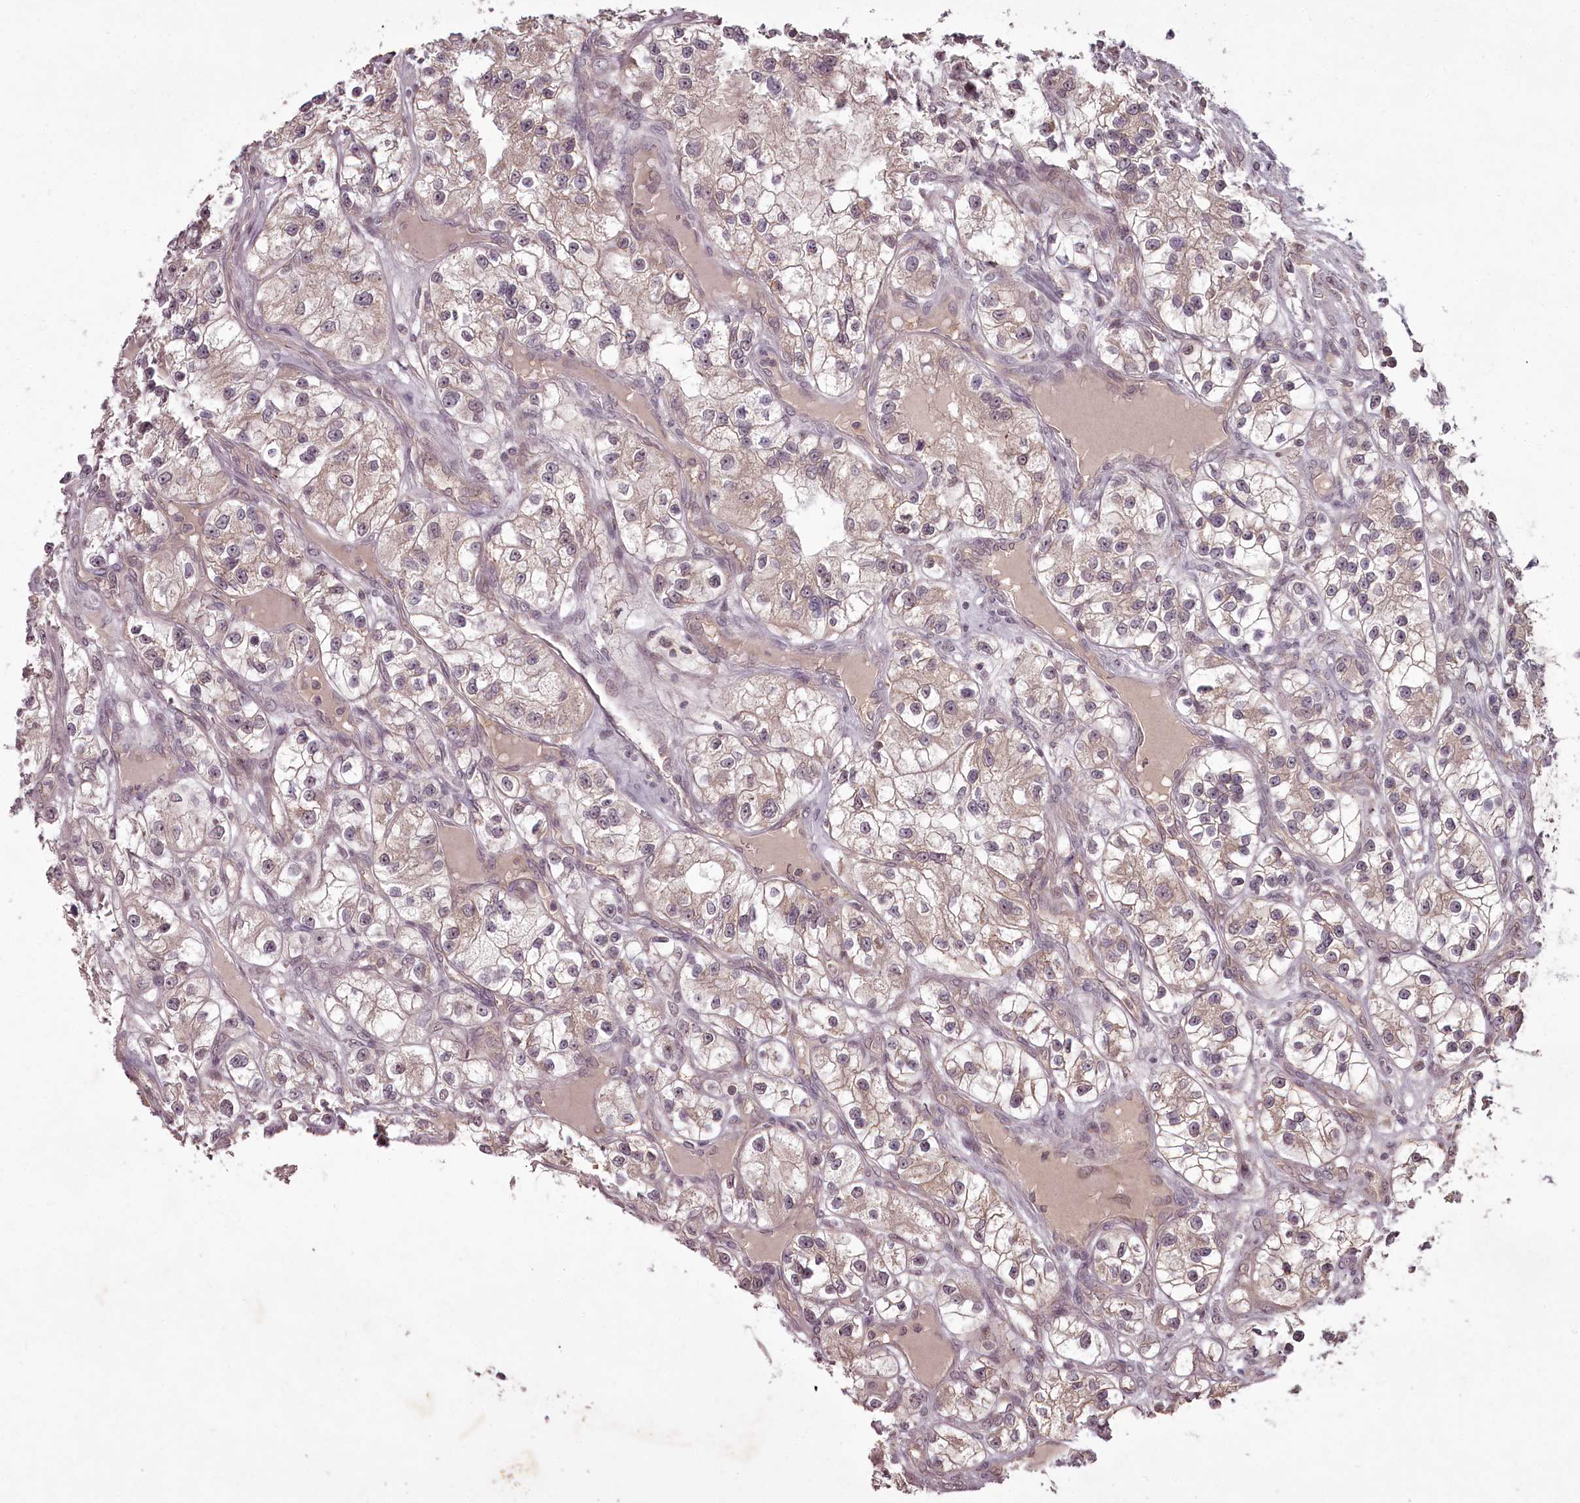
{"staining": {"intensity": "weak", "quantity": "<25%", "location": "cytoplasmic/membranous"}, "tissue": "renal cancer", "cell_type": "Tumor cells", "image_type": "cancer", "snomed": [{"axis": "morphology", "description": "Adenocarcinoma, NOS"}, {"axis": "topography", "description": "Kidney"}], "caption": "An image of human renal cancer (adenocarcinoma) is negative for staining in tumor cells. The staining is performed using DAB brown chromogen with nuclei counter-stained in using hematoxylin.", "gene": "PCBP2", "patient": {"sex": "female", "age": 57}}